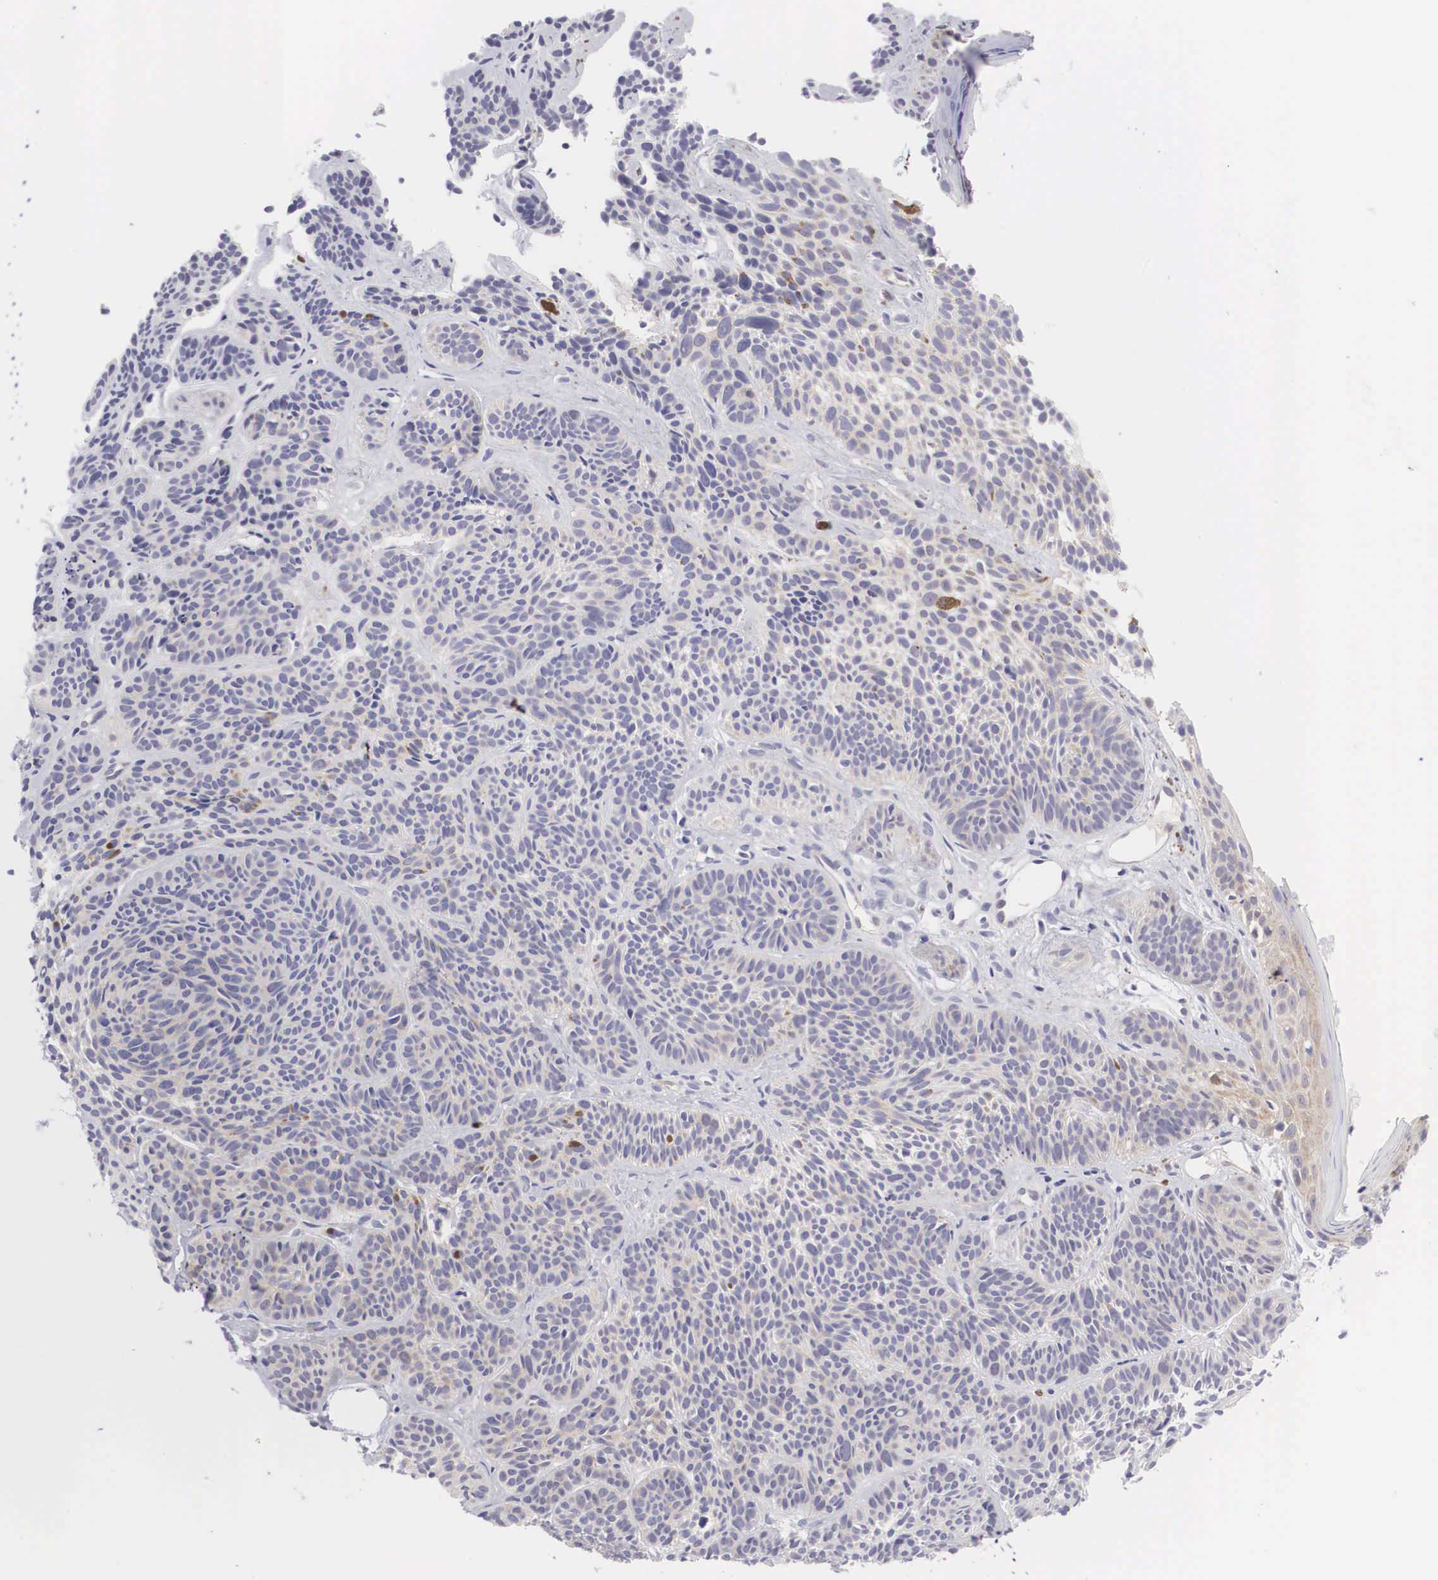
{"staining": {"intensity": "negative", "quantity": "none", "location": "none"}, "tissue": "skin cancer", "cell_type": "Tumor cells", "image_type": "cancer", "snomed": [{"axis": "morphology", "description": "Basal cell carcinoma"}, {"axis": "topography", "description": "Skin"}], "caption": "Immunohistochemistry (IHC) micrograph of human skin cancer stained for a protein (brown), which displays no staining in tumor cells.", "gene": "MAST4", "patient": {"sex": "female", "age": 62}}